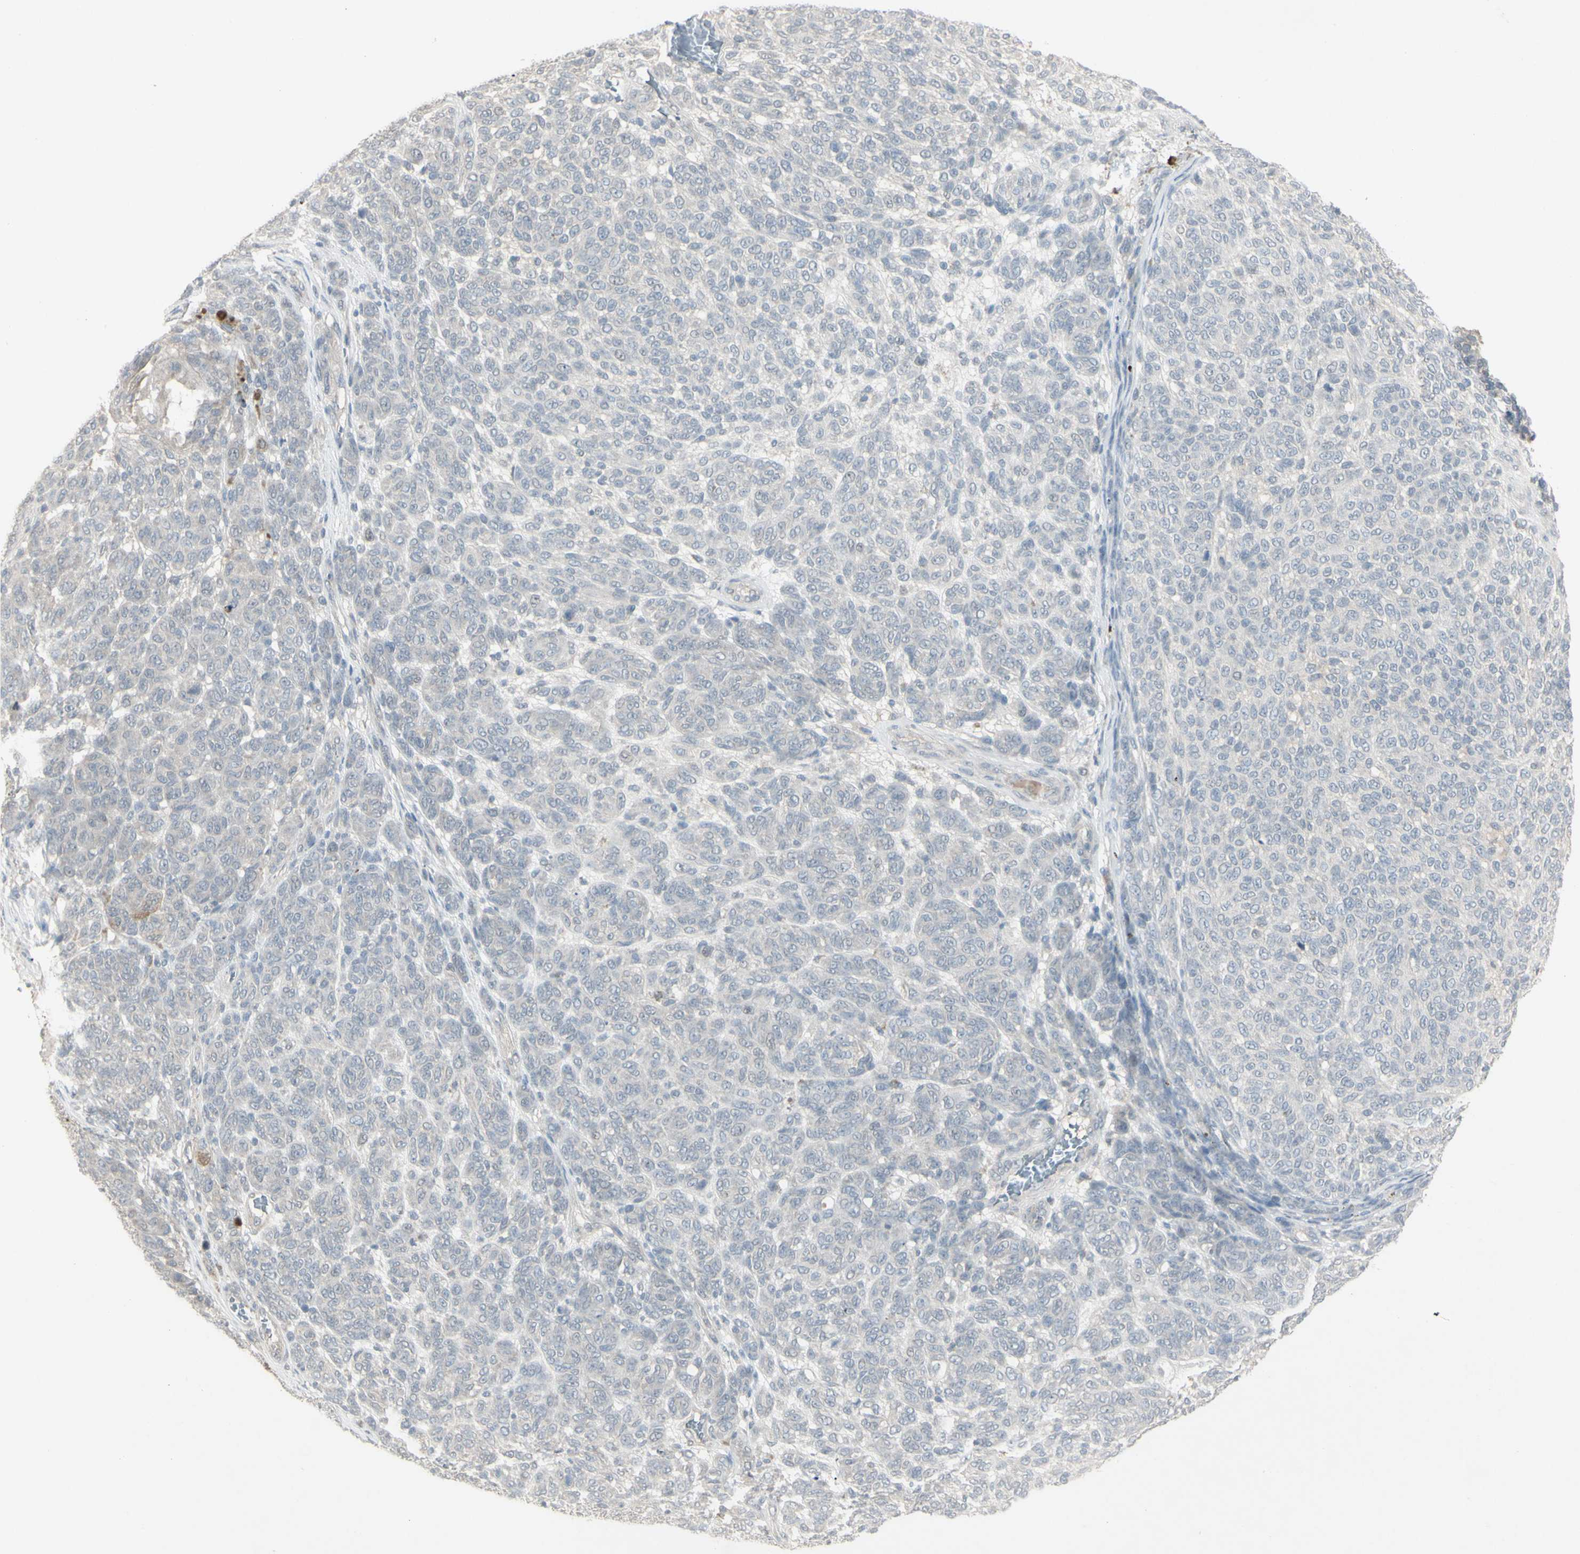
{"staining": {"intensity": "negative", "quantity": "none", "location": "none"}, "tissue": "melanoma", "cell_type": "Tumor cells", "image_type": "cancer", "snomed": [{"axis": "morphology", "description": "Malignant melanoma, NOS"}, {"axis": "topography", "description": "Skin"}], "caption": "The photomicrograph exhibits no staining of tumor cells in melanoma.", "gene": "PIAS4", "patient": {"sex": "male", "age": 59}}